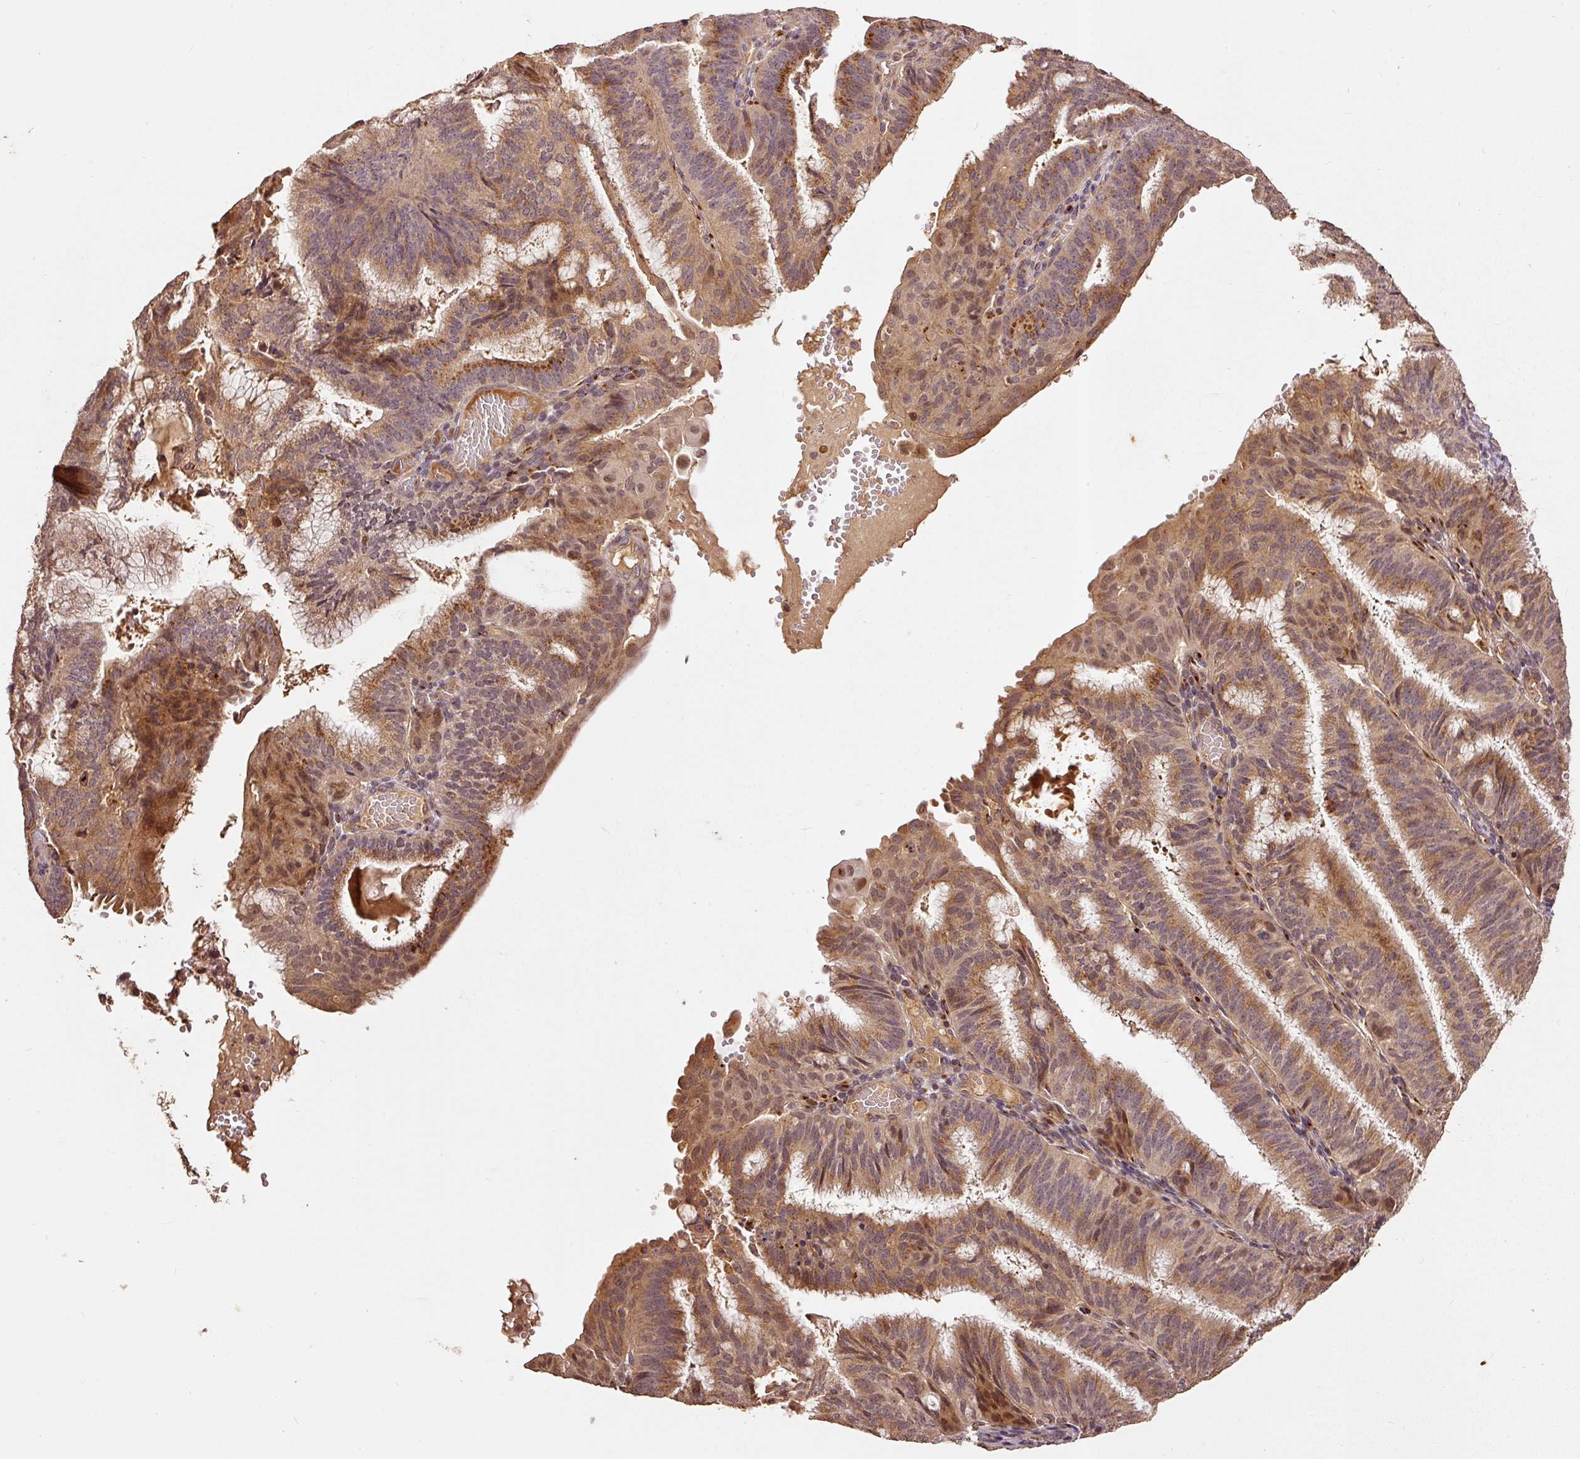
{"staining": {"intensity": "moderate", "quantity": ">75%", "location": "cytoplasmic/membranous"}, "tissue": "endometrial cancer", "cell_type": "Tumor cells", "image_type": "cancer", "snomed": [{"axis": "morphology", "description": "Adenocarcinoma, NOS"}, {"axis": "topography", "description": "Endometrium"}], "caption": "The photomicrograph demonstrates a brown stain indicating the presence of a protein in the cytoplasmic/membranous of tumor cells in endometrial adenocarcinoma.", "gene": "FUT8", "patient": {"sex": "female", "age": 49}}